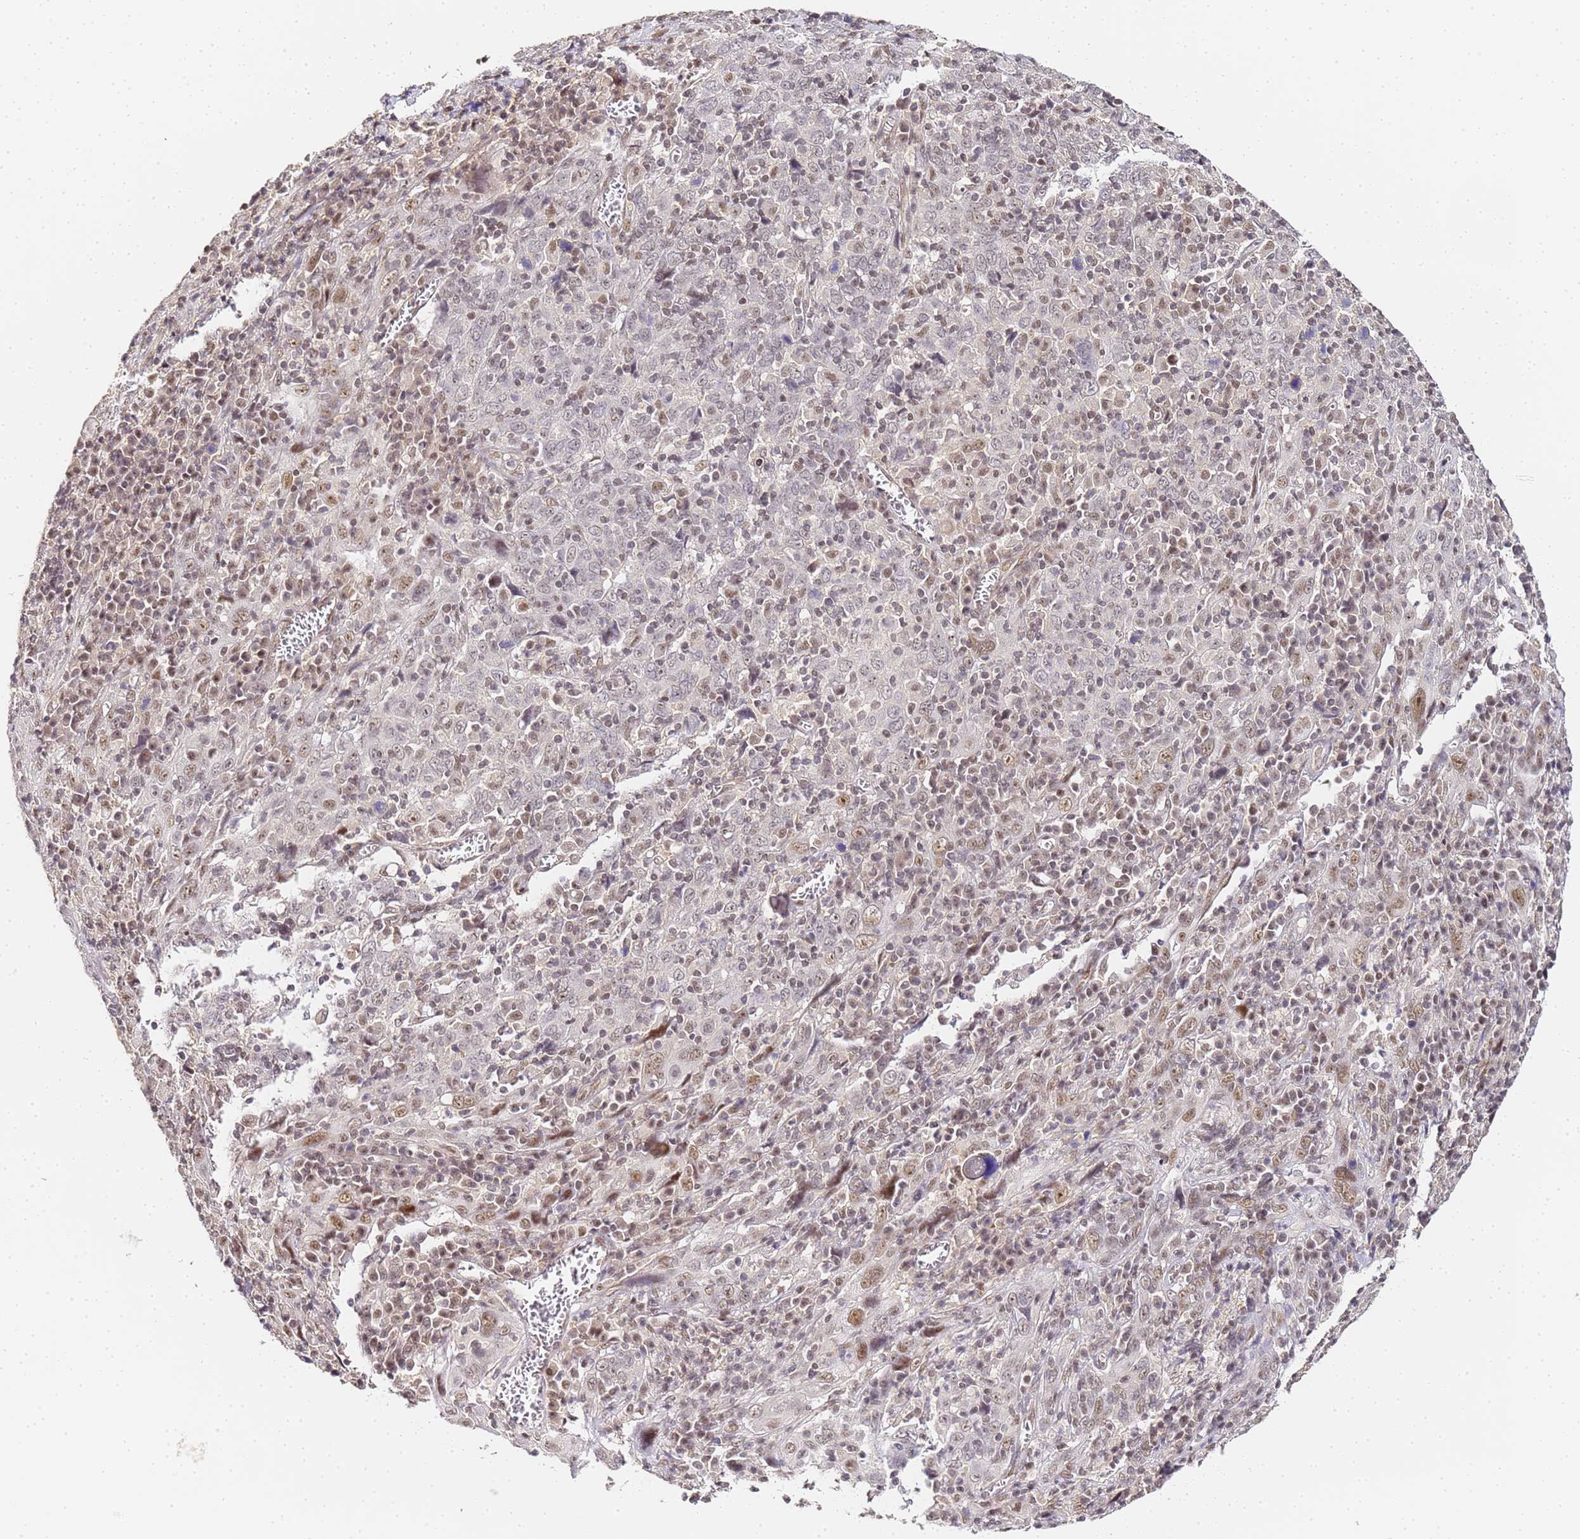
{"staining": {"intensity": "weak", "quantity": "<25%", "location": "nuclear"}, "tissue": "cervical cancer", "cell_type": "Tumor cells", "image_type": "cancer", "snomed": [{"axis": "morphology", "description": "Squamous cell carcinoma, NOS"}, {"axis": "topography", "description": "Cervix"}], "caption": "Squamous cell carcinoma (cervical) stained for a protein using IHC reveals no staining tumor cells.", "gene": "LSM3", "patient": {"sex": "female", "age": 46}}